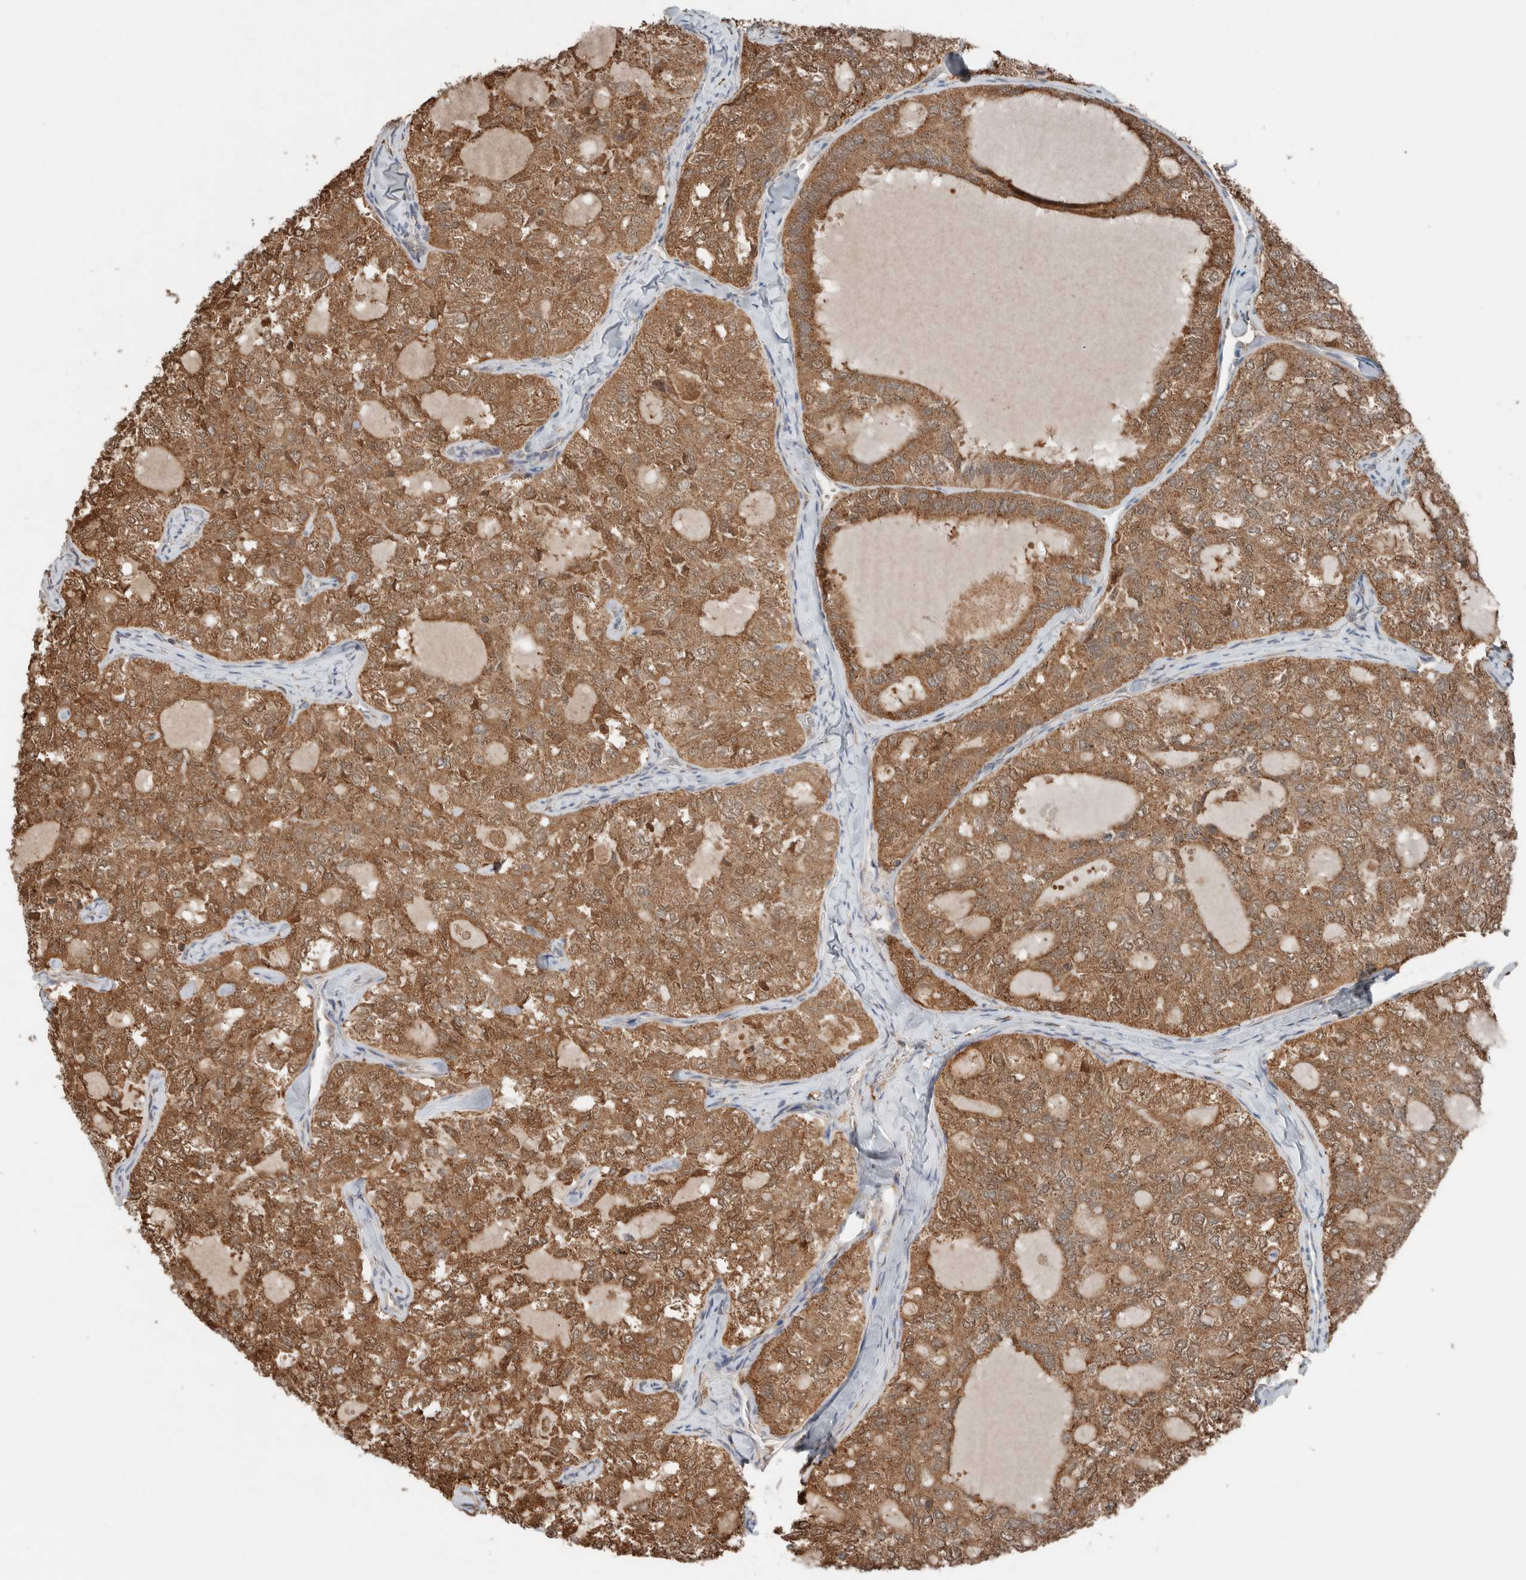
{"staining": {"intensity": "moderate", "quantity": ">75%", "location": "cytoplasmic/membranous"}, "tissue": "thyroid cancer", "cell_type": "Tumor cells", "image_type": "cancer", "snomed": [{"axis": "morphology", "description": "Follicular adenoma carcinoma, NOS"}, {"axis": "topography", "description": "Thyroid gland"}], "caption": "Human follicular adenoma carcinoma (thyroid) stained with a brown dye demonstrates moderate cytoplasmic/membranous positive positivity in approximately >75% of tumor cells.", "gene": "KLK14", "patient": {"sex": "male", "age": 75}}